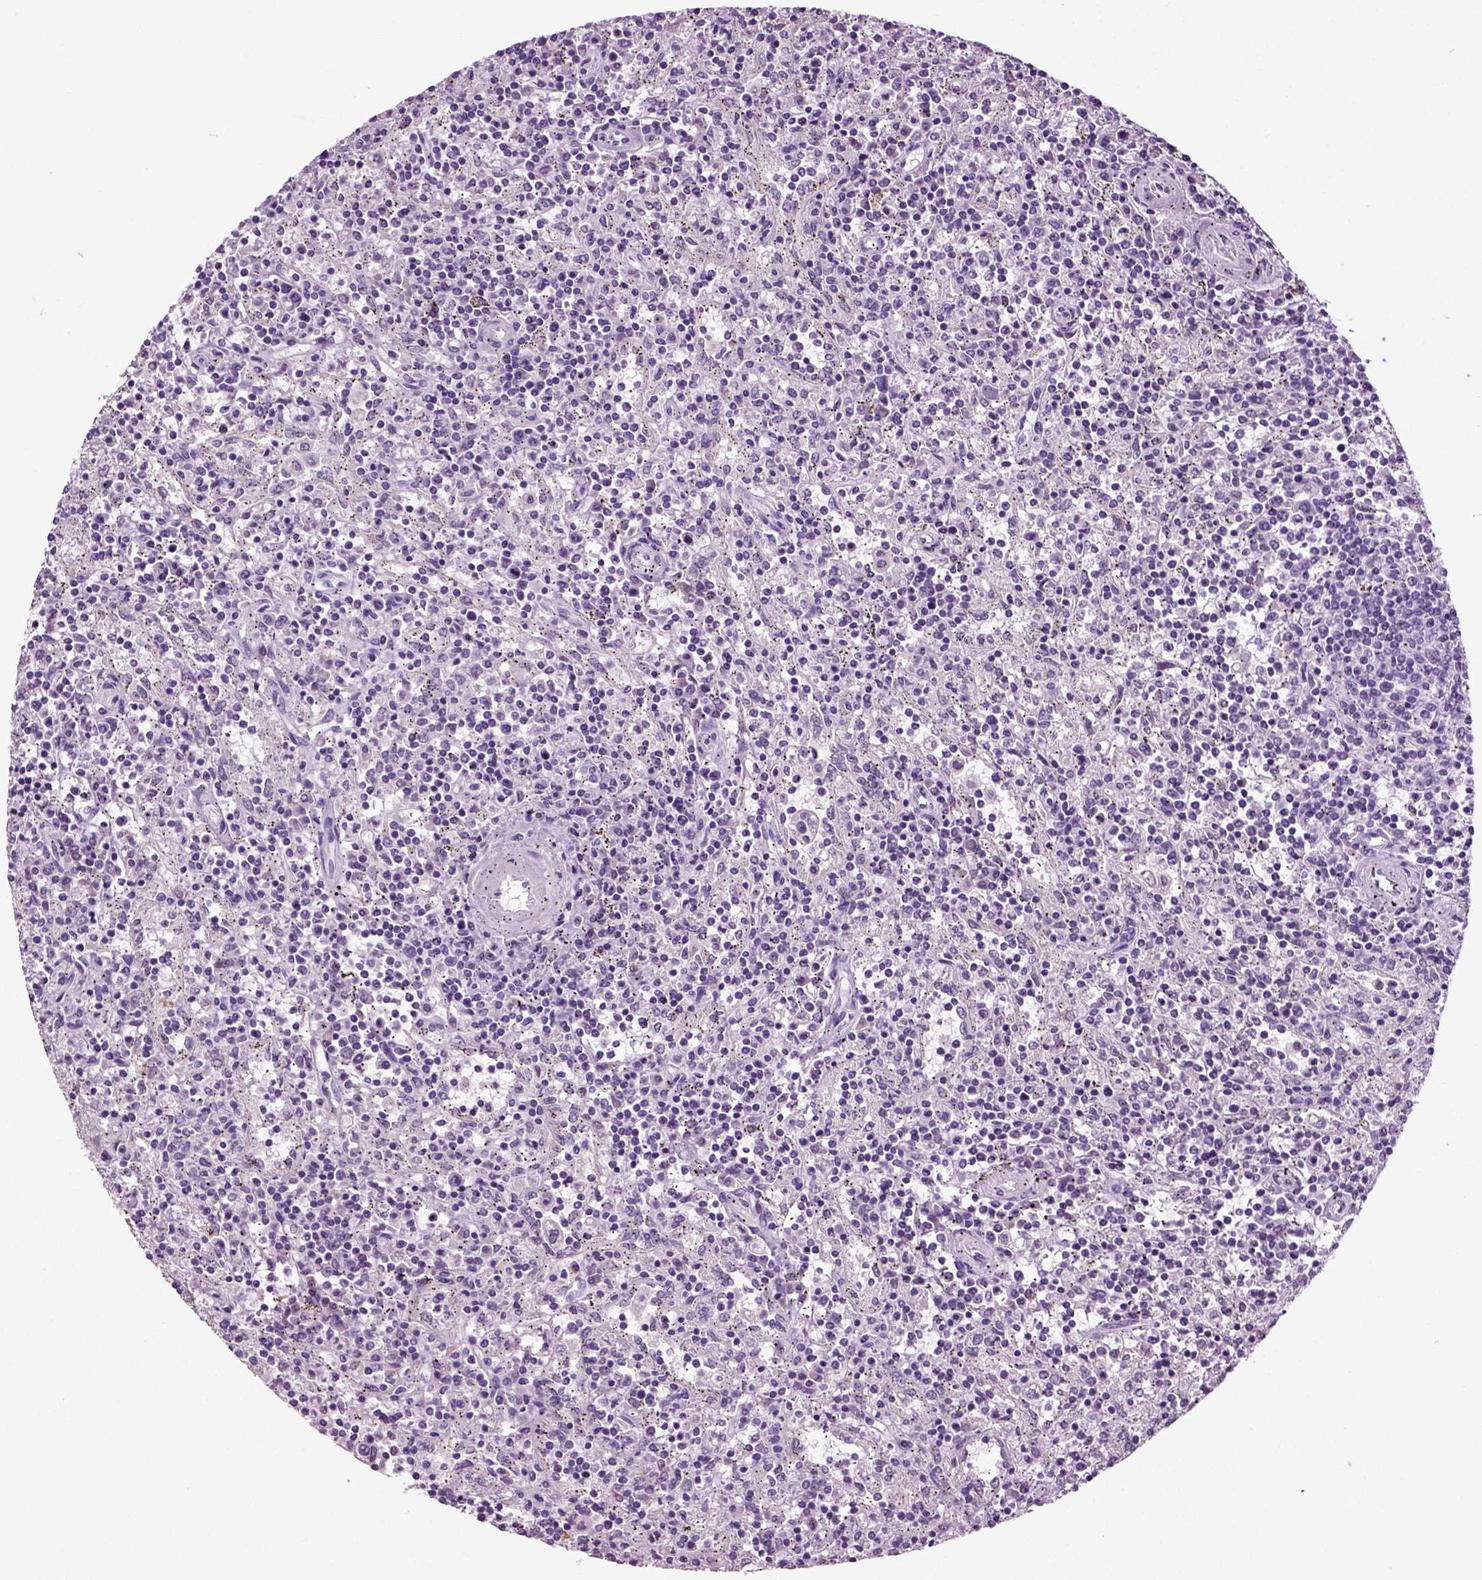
{"staining": {"intensity": "negative", "quantity": "none", "location": "none"}, "tissue": "lymphoma", "cell_type": "Tumor cells", "image_type": "cancer", "snomed": [{"axis": "morphology", "description": "Malignant lymphoma, non-Hodgkin's type, Low grade"}, {"axis": "topography", "description": "Spleen"}], "caption": "High power microscopy histopathology image of an IHC micrograph of malignant lymphoma, non-Hodgkin's type (low-grade), revealing no significant expression in tumor cells.", "gene": "DNAH10", "patient": {"sex": "male", "age": 62}}